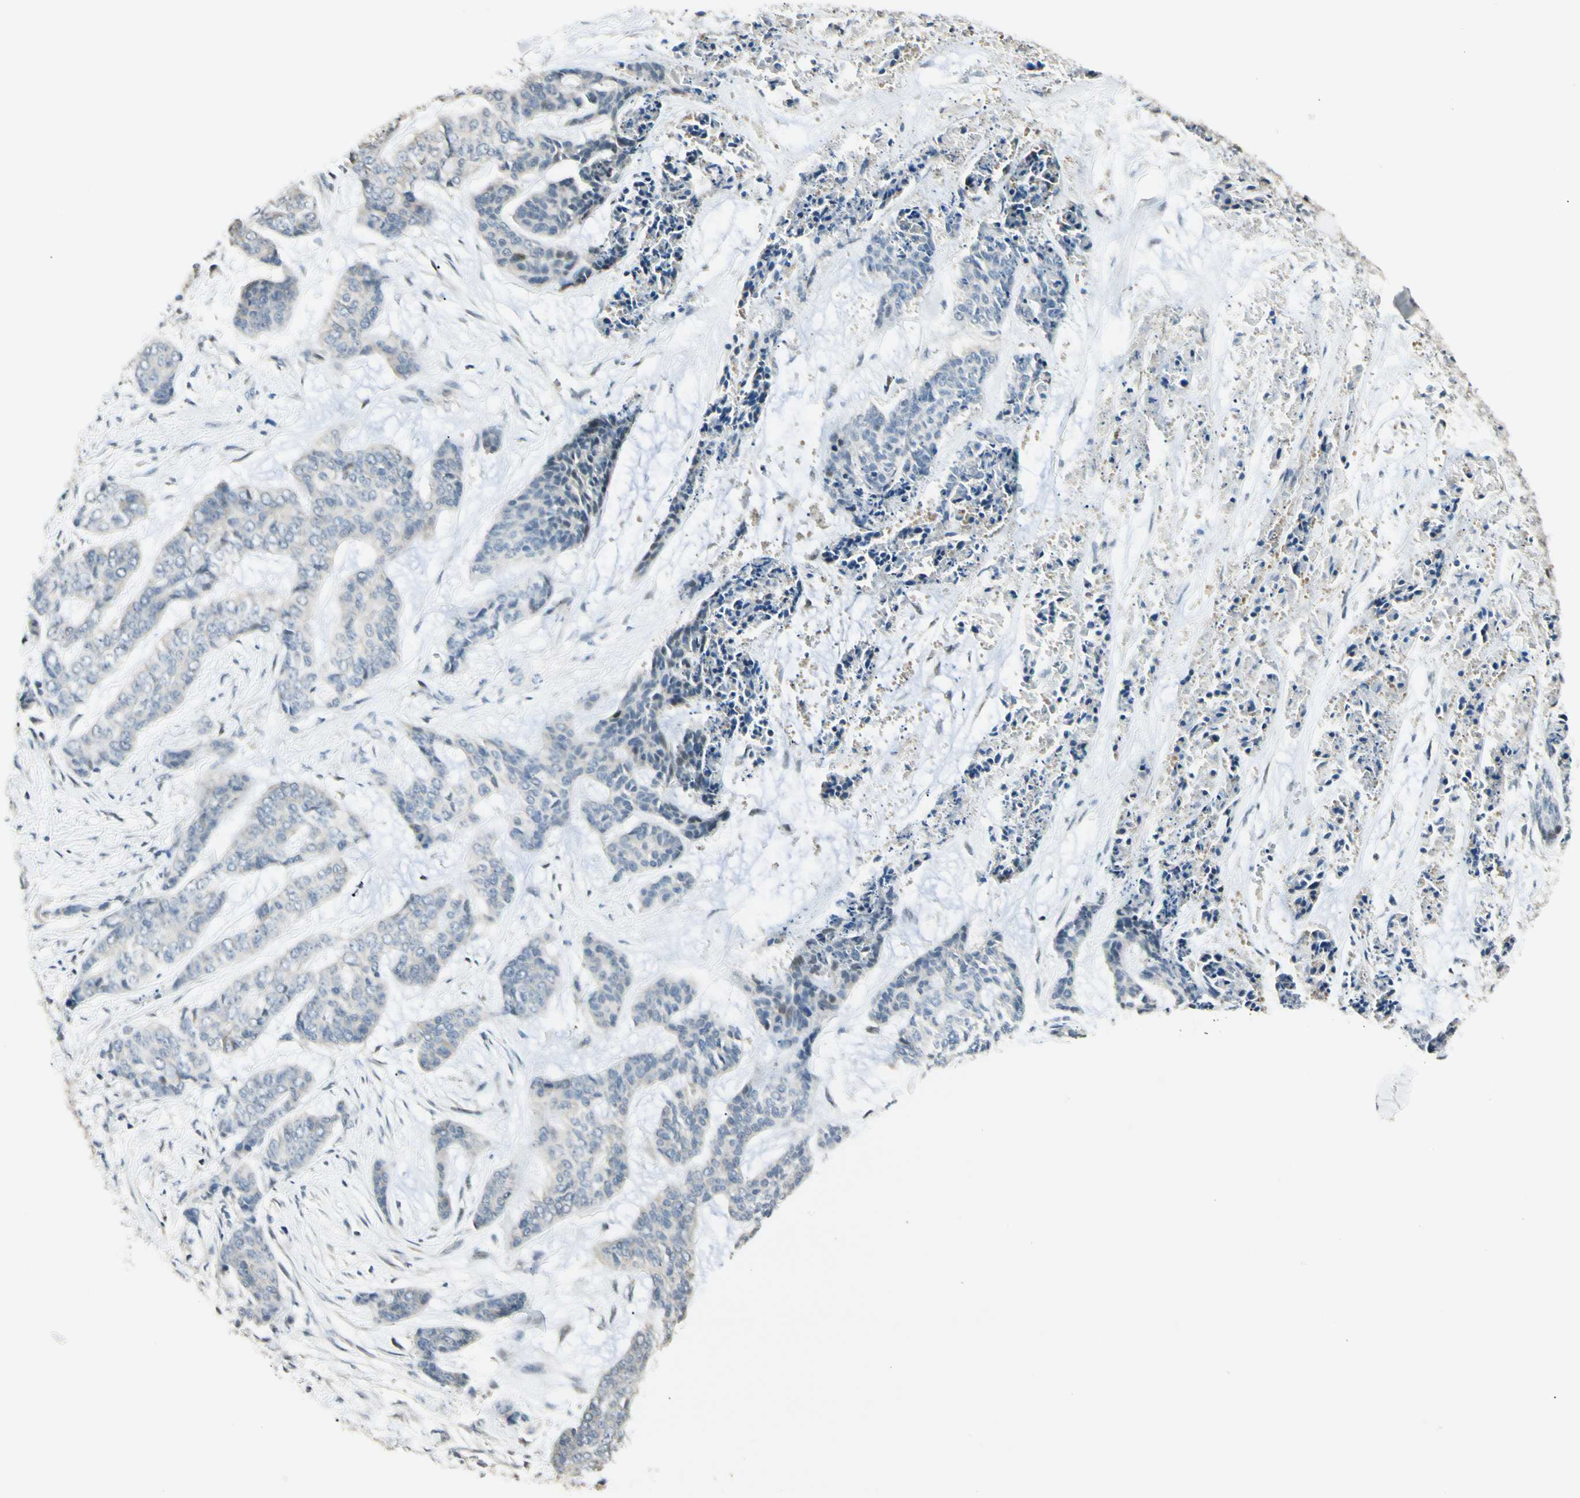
{"staining": {"intensity": "weak", "quantity": "<25%", "location": "cytoplasmic/membranous"}, "tissue": "skin cancer", "cell_type": "Tumor cells", "image_type": "cancer", "snomed": [{"axis": "morphology", "description": "Basal cell carcinoma"}, {"axis": "topography", "description": "Skin"}], "caption": "This is an immunohistochemistry photomicrograph of human skin cancer (basal cell carcinoma). There is no staining in tumor cells.", "gene": "P3H2", "patient": {"sex": "female", "age": 64}}